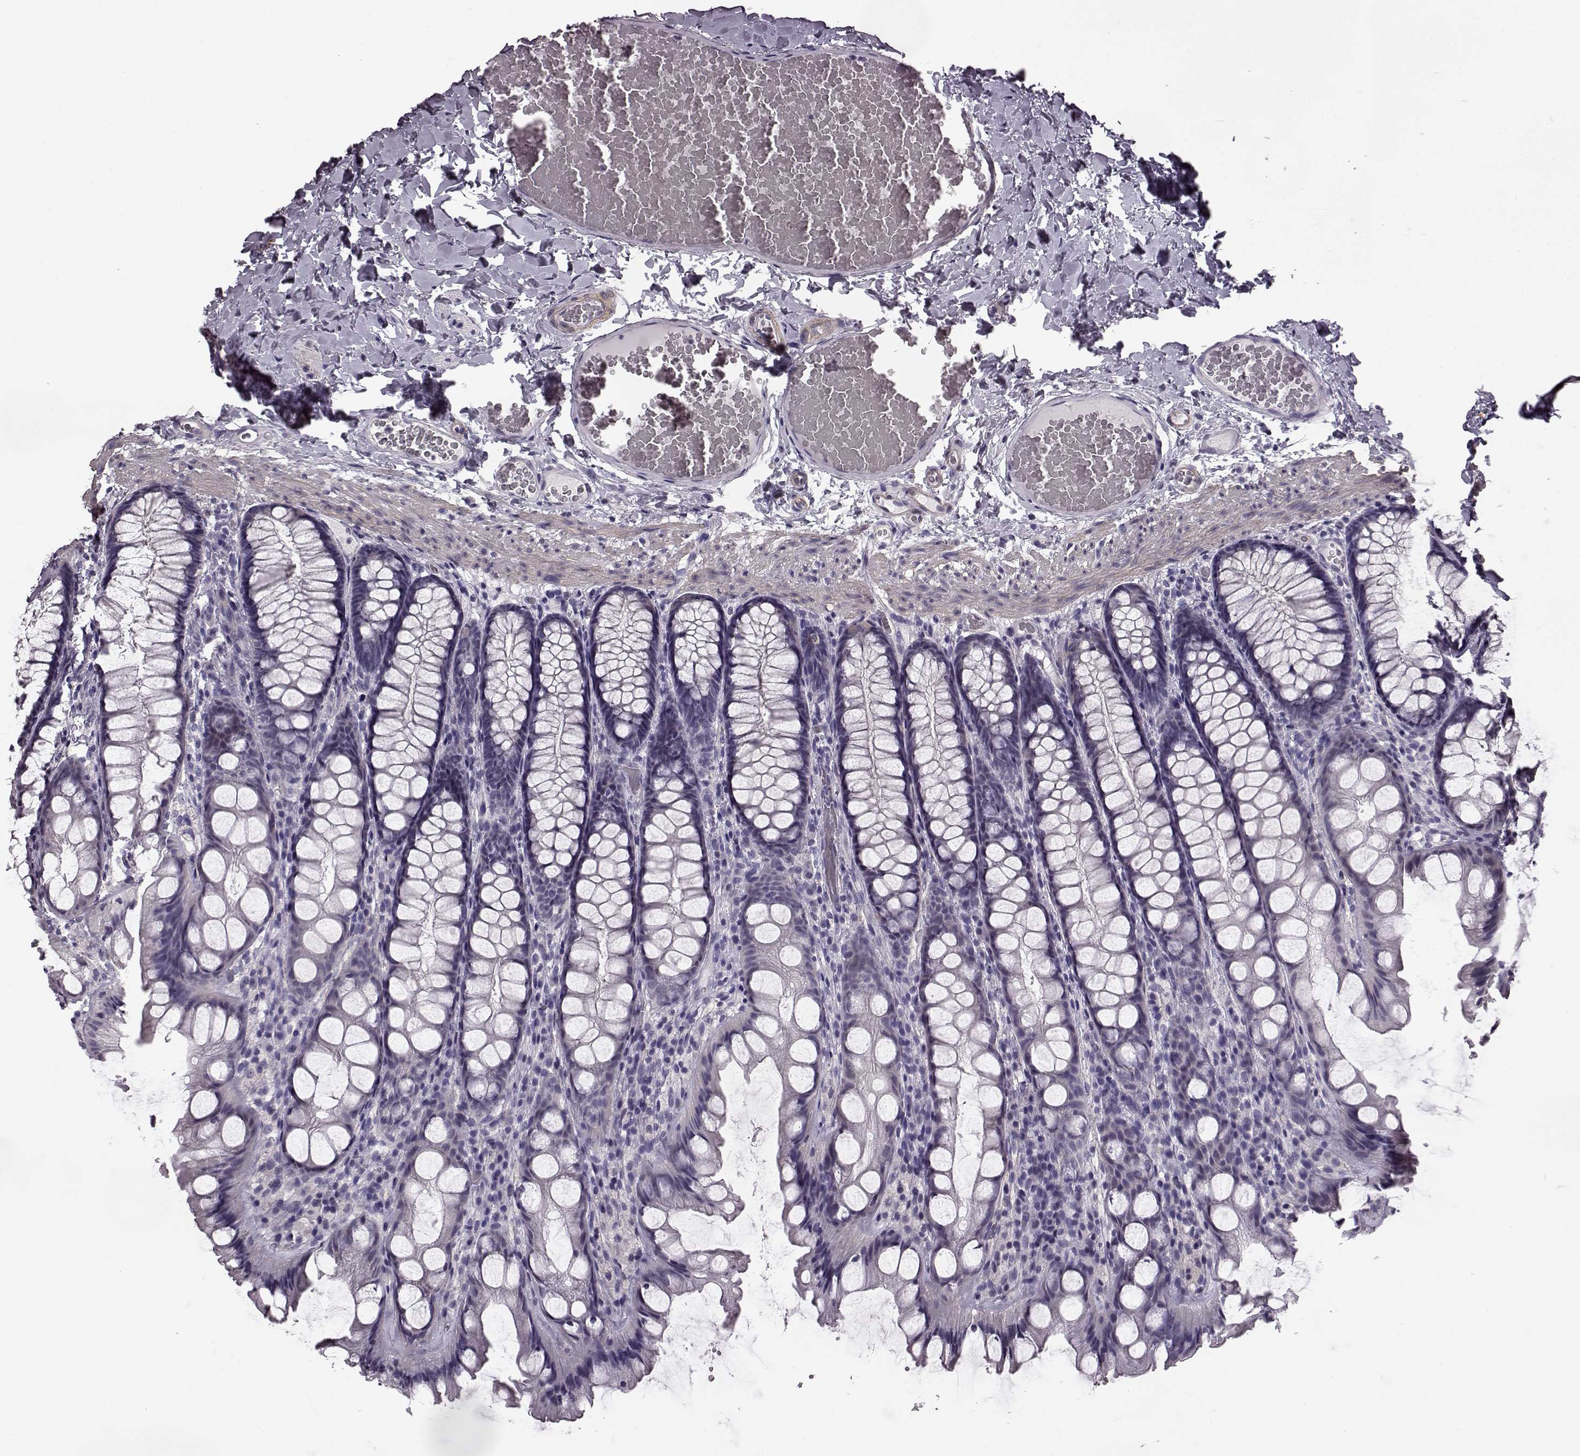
{"staining": {"intensity": "negative", "quantity": "none", "location": "none"}, "tissue": "colon", "cell_type": "Endothelial cells", "image_type": "normal", "snomed": [{"axis": "morphology", "description": "Normal tissue, NOS"}, {"axis": "topography", "description": "Colon"}], "caption": "Immunohistochemical staining of normal colon exhibits no significant positivity in endothelial cells. Brightfield microscopy of immunohistochemistry (IHC) stained with DAB (brown) and hematoxylin (blue), captured at high magnification.", "gene": "SLCO3A1", "patient": {"sex": "male", "age": 47}}